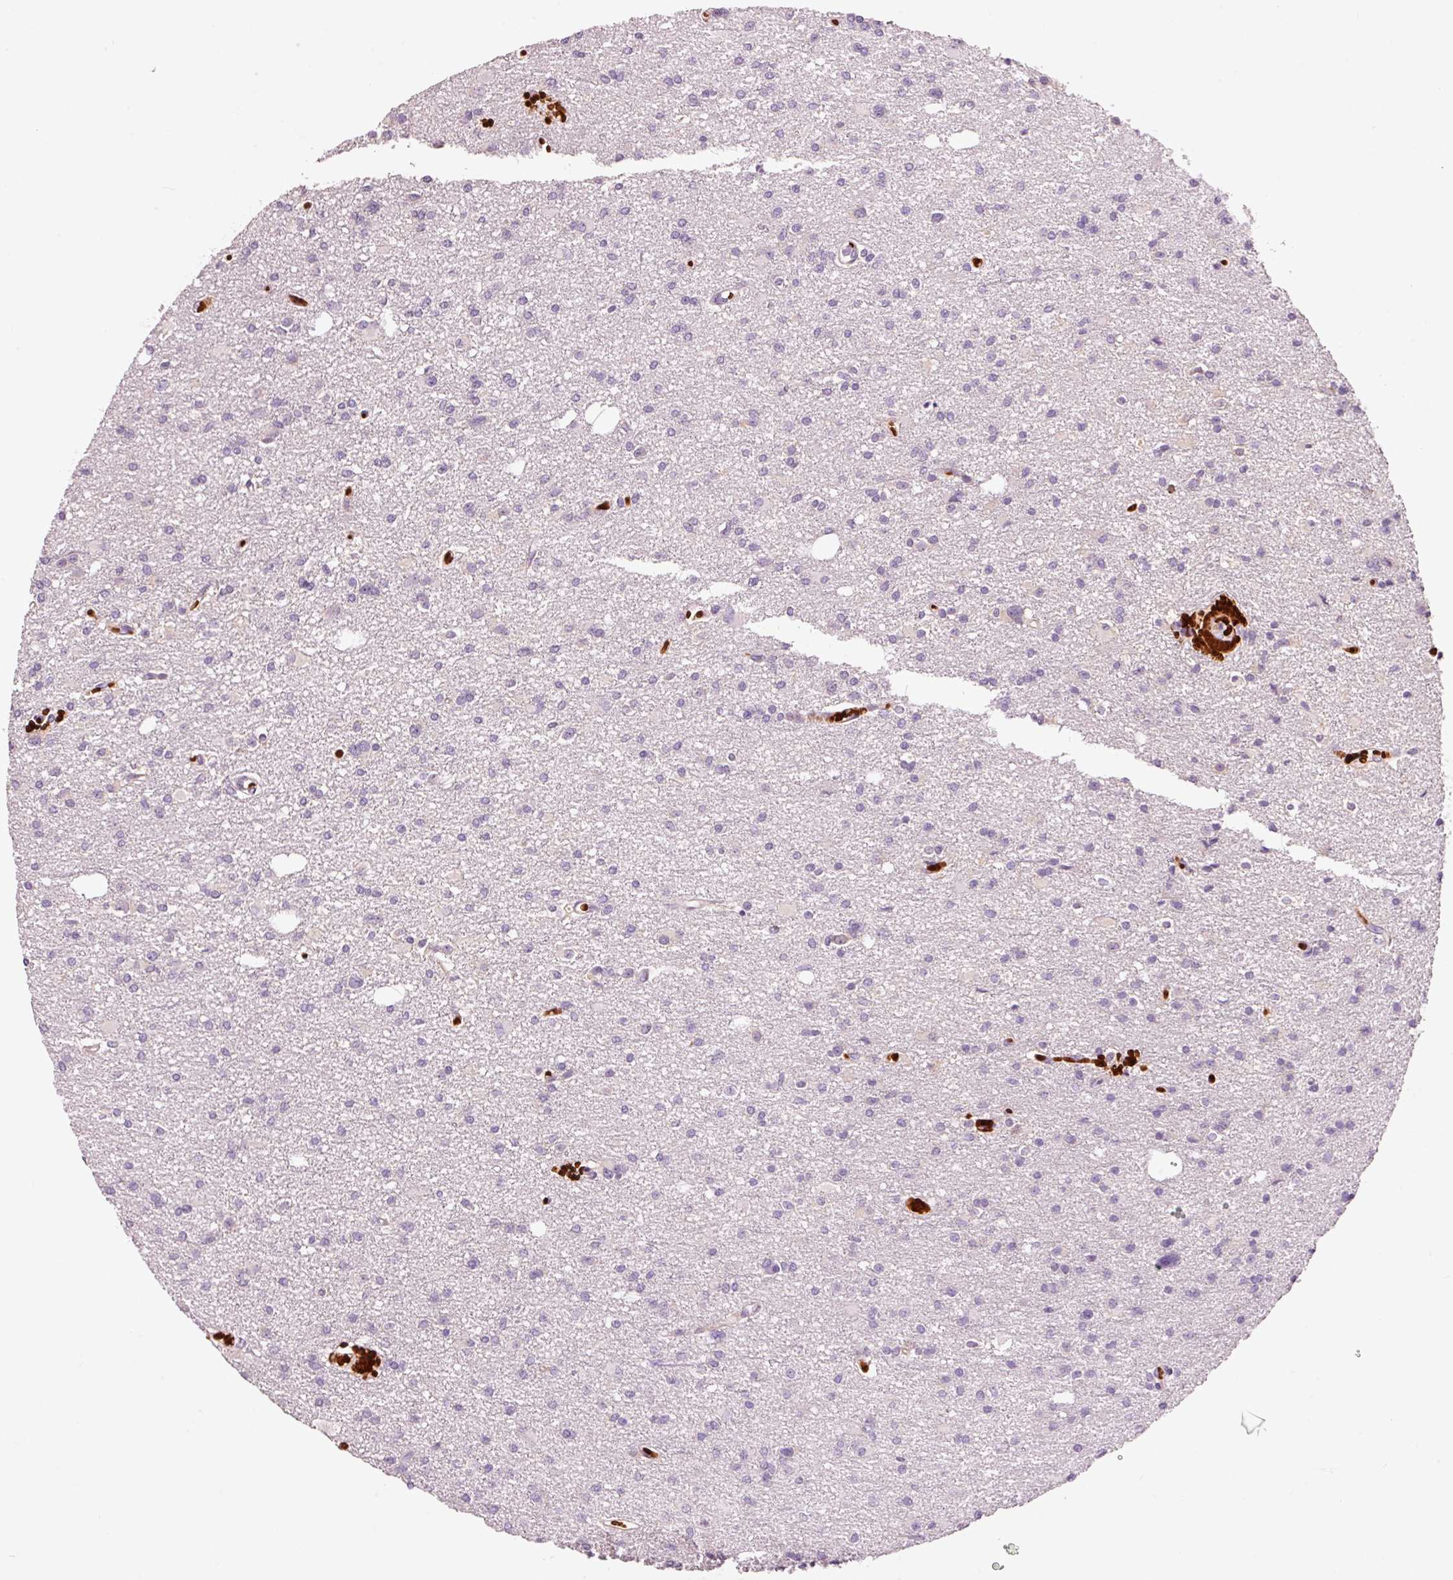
{"staining": {"intensity": "negative", "quantity": "none", "location": "none"}, "tissue": "glioma", "cell_type": "Tumor cells", "image_type": "cancer", "snomed": [{"axis": "morphology", "description": "Glioma, malignant, Low grade"}, {"axis": "topography", "description": "Brain"}], "caption": "The immunohistochemistry (IHC) photomicrograph has no significant positivity in tumor cells of glioma tissue.", "gene": "LDHAL6B", "patient": {"sex": "male", "age": 26}}